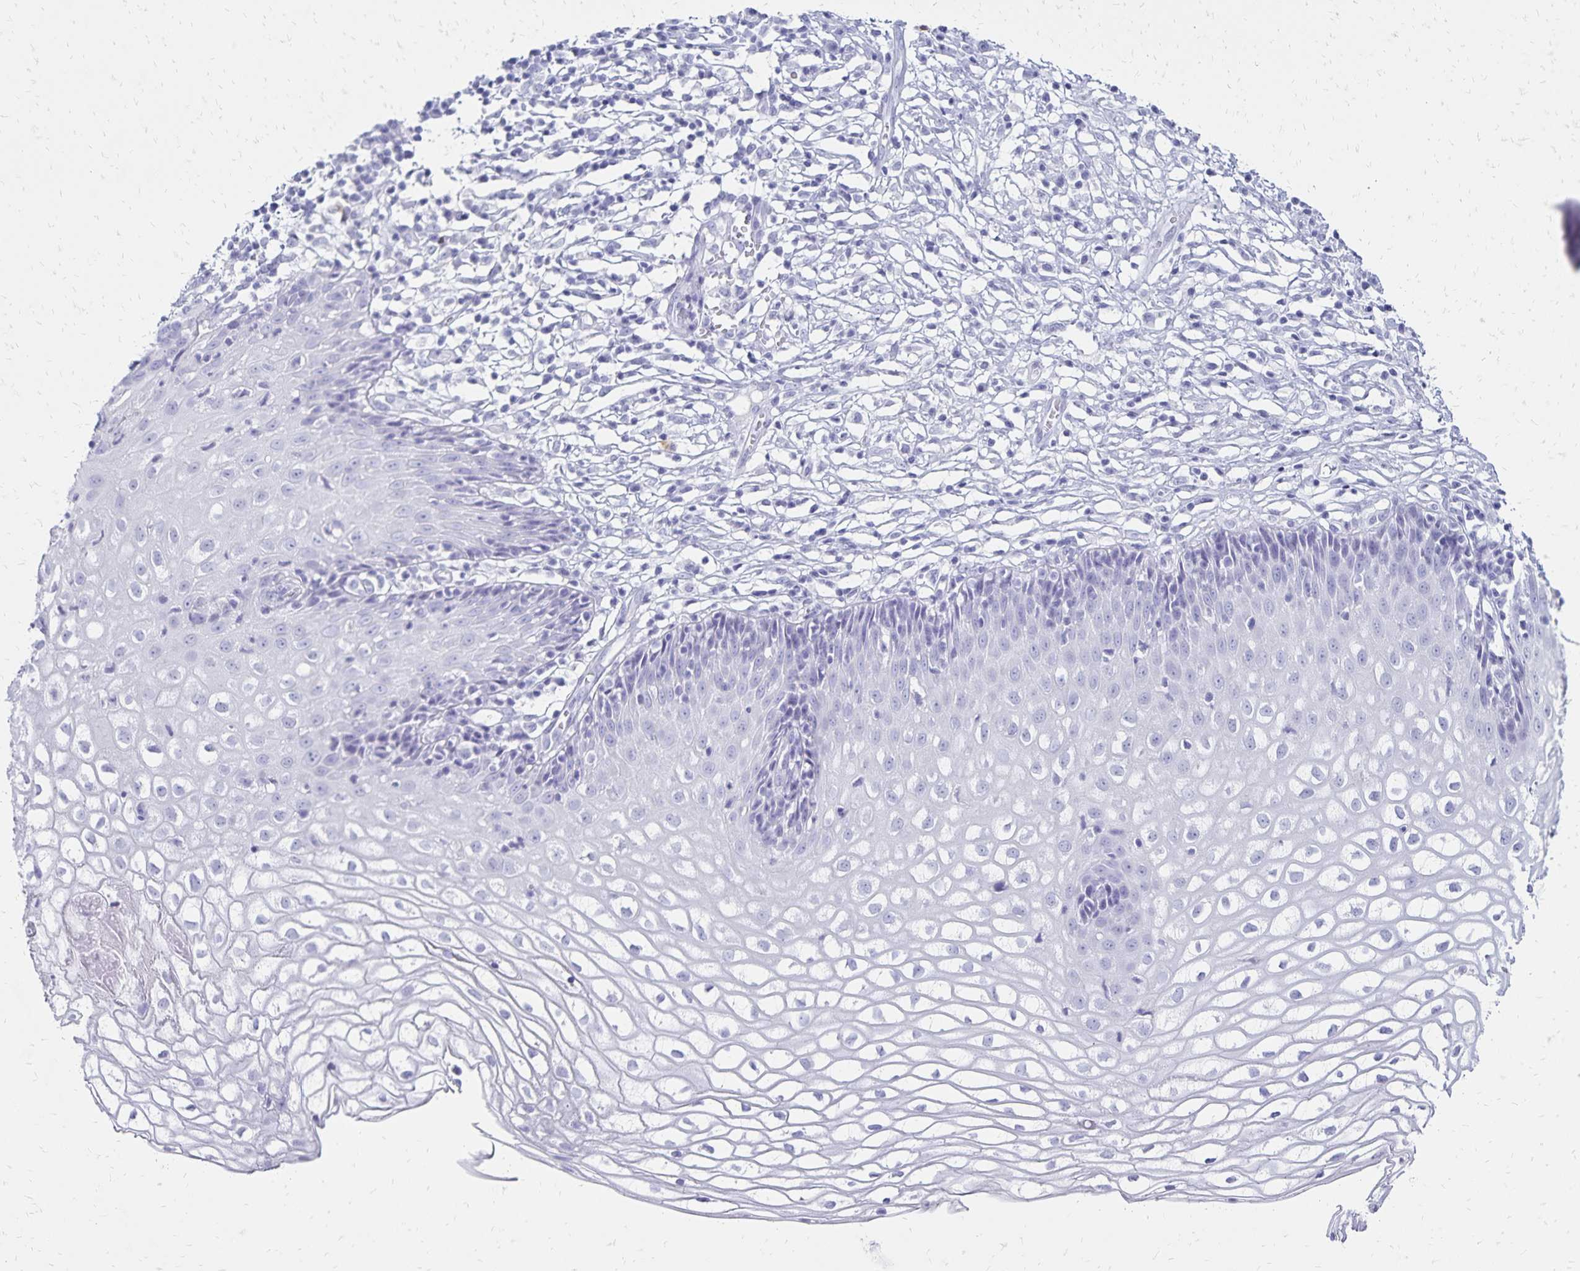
{"staining": {"intensity": "negative", "quantity": "none", "location": "none"}, "tissue": "cervix", "cell_type": "Glandular cells", "image_type": "normal", "snomed": [{"axis": "morphology", "description": "Normal tissue, NOS"}, {"axis": "topography", "description": "Cervix"}], "caption": "The micrograph displays no significant expression in glandular cells of cervix.", "gene": "GIP", "patient": {"sex": "female", "age": 36}}